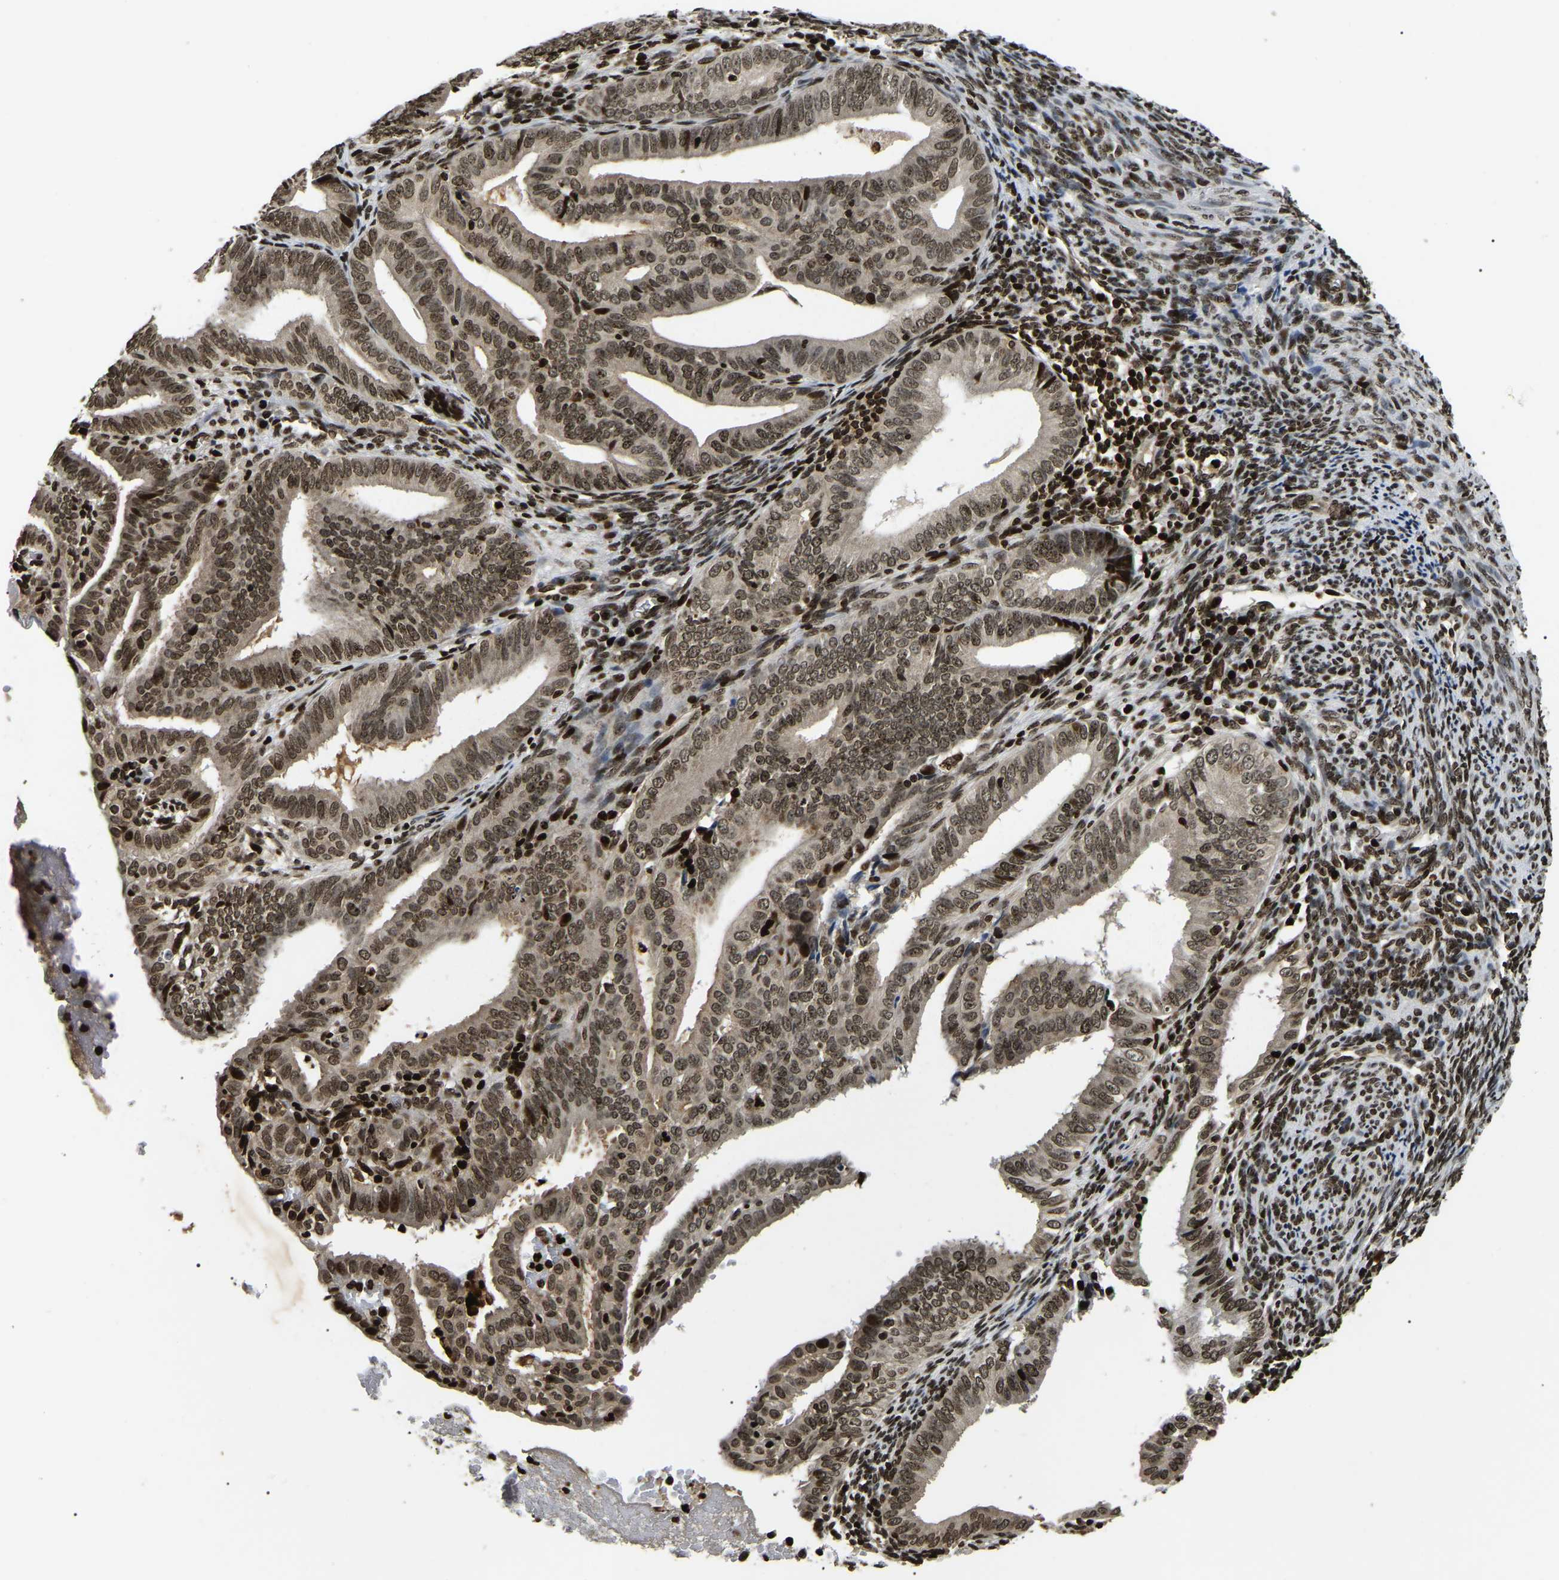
{"staining": {"intensity": "moderate", "quantity": ">75%", "location": "cytoplasmic/membranous,nuclear"}, "tissue": "endometrial cancer", "cell_type": "Tumor cells", "image_type": "cancer", "snomed": [{"axis": "morphology", "description": "Adenocarcinoma, NOS"}, {"axis": "topography", "description": "Endometrium"}], "caption": "This photomicrograph reveals IHC staining of human endometrial cancer, with medium moderate cytoplasmic/membranous and nuclear positivity in about >75% of tumor cells.", "gene": "LRRC61", "patient": {"sex": "female", "age": 58}}